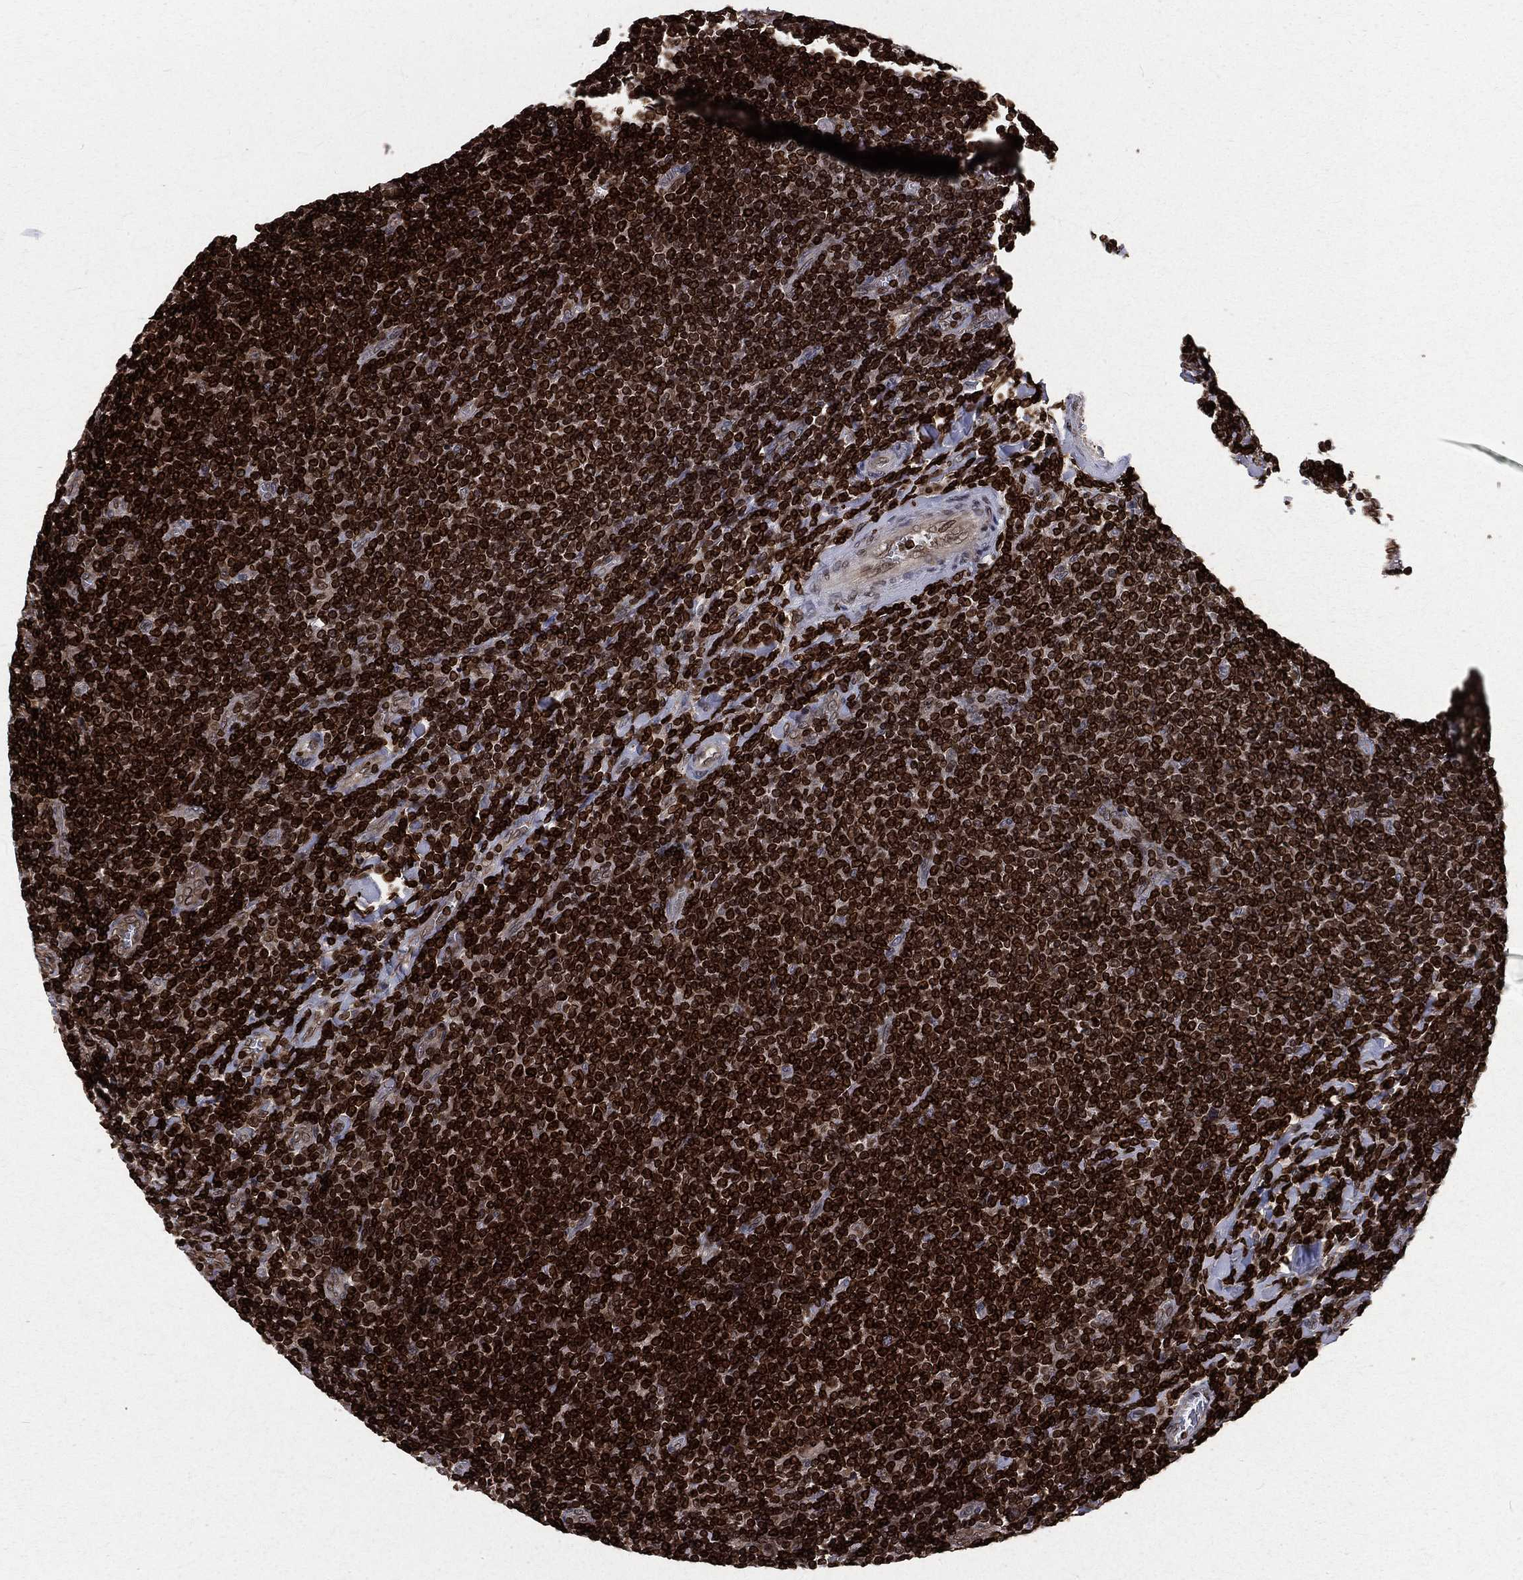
{"staining": {"intensity": "strong", "quantity": ">75%", "location": "cytoplasmic/membranous,nuclear"}, "tissue": "lymphoma", "cell_type": "Tumor cells", "image_type": "cancer", "snomed": [{"axis": "morphology", "description": "Malignant lymphoma, non-Hodgkin's type, Low grade"}, {"axis": "topography", "description": "Lymph node"}], "caption": "Malignant lymphoma, non-Hodgkin's type (low-grade) stained with a protein marker displays strong staining in tumor cells.", "gene": "LBR", "patient": {"sex": "male", "age": 52}}